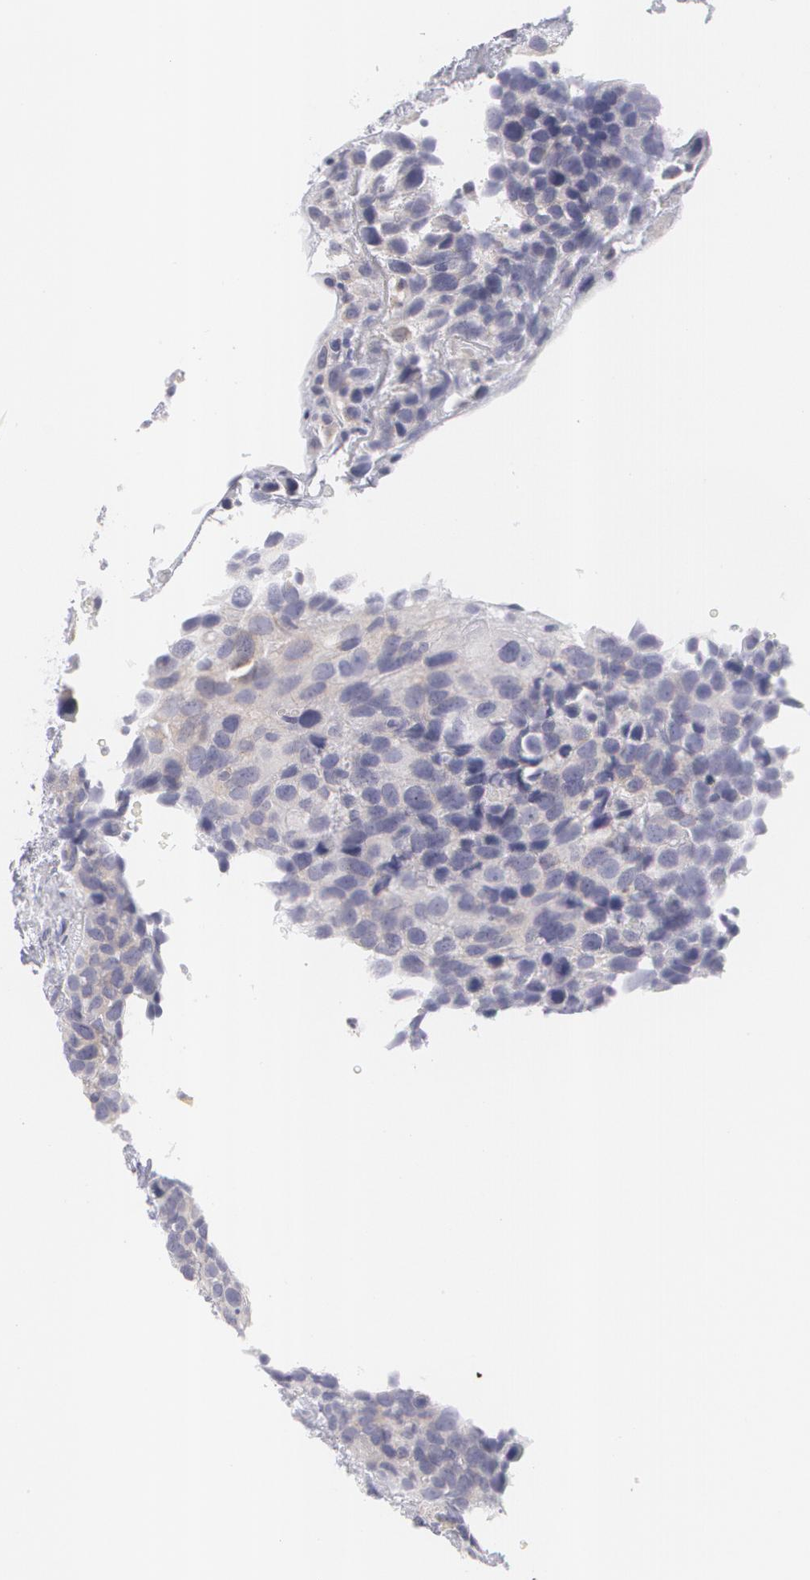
{"staining": {"intensity": "negative", "quantity": "none", "location": "none"}, "tissue": "breast cancer", "cell_type": "Tumor cells", "image_type": "cancer", "snomed": [{"axis": "morphology", "description": "Neoplasm, malignant, NOS"}, {"axis": "topography", "description": "Breast"}], "caption": "High magnification brightfield microscopy of breast cancer stained with DAB (3,3'-diaminobenzidine) (brown) and counterstained with hematoxylin (blue): tumor cells show no significant expression.", "gene": "MBNL3", "patient": {"sex": "female", "age": 50}}